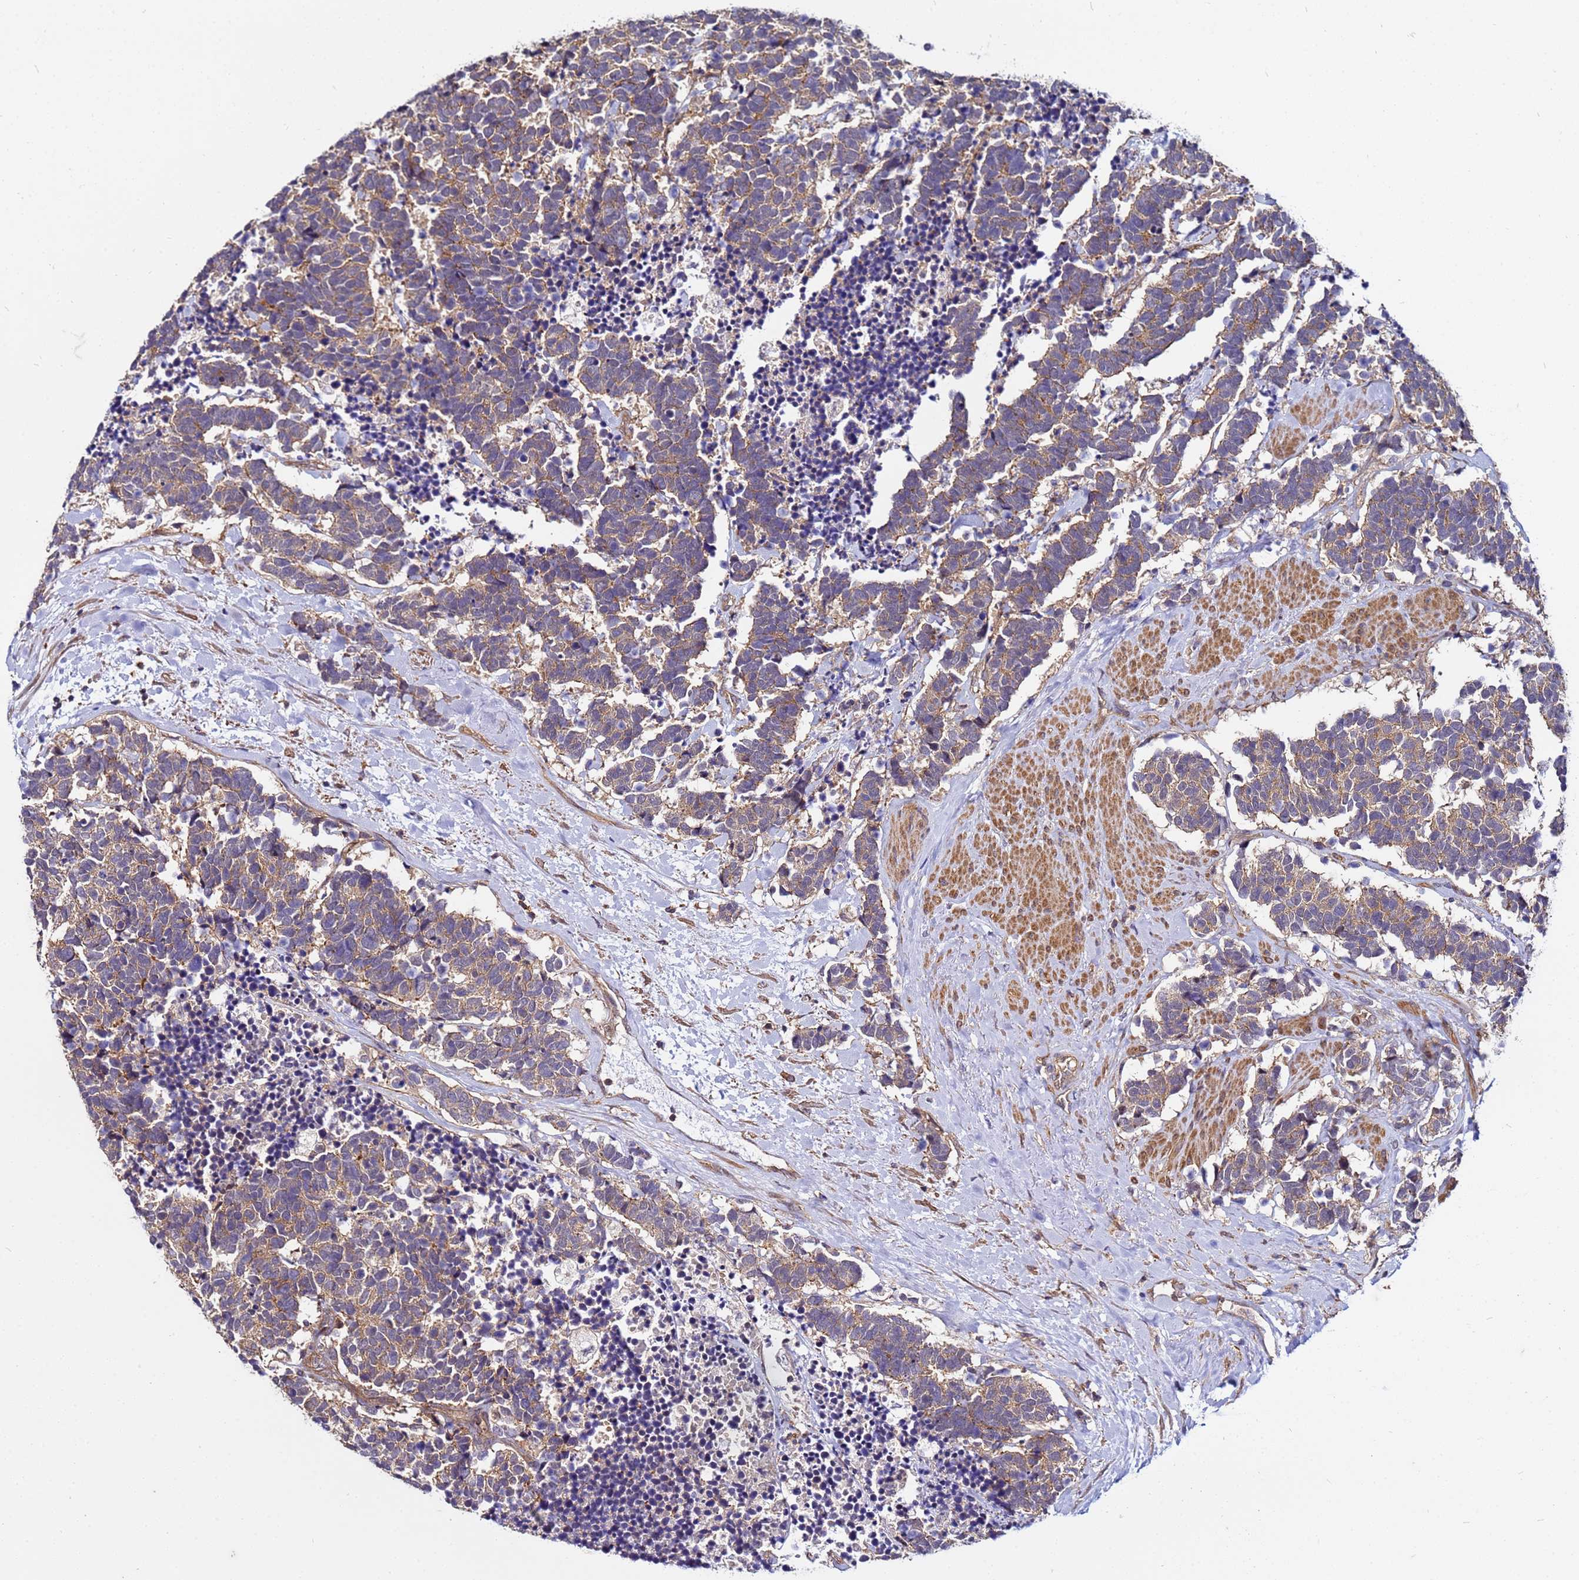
{"staining": {"intensity": "weak", "quantity": ">75%", "location": "cytoplasmic/membranous"}, "tissue": "carcinoid", "cell_type": "Tumor cells", "image_type": "cancer", "snomed": [{"axis": "morphology", "description": "Carcinoma, NOS"}, {"axis": "morphology", "description": "Carcinoid, malignant, NOS"}, {"axis": "topography", "description": "Prostate"}], "caption": "The immunohistochemical stain labels weak cytoplasmic/membranous expression in tumor cells of carcinoid tissue. (brown staining indicates protein expression, while blue staining denotes nuclei).", "gene": "STK38", "patient": {"sex": "male", "age": 57}}